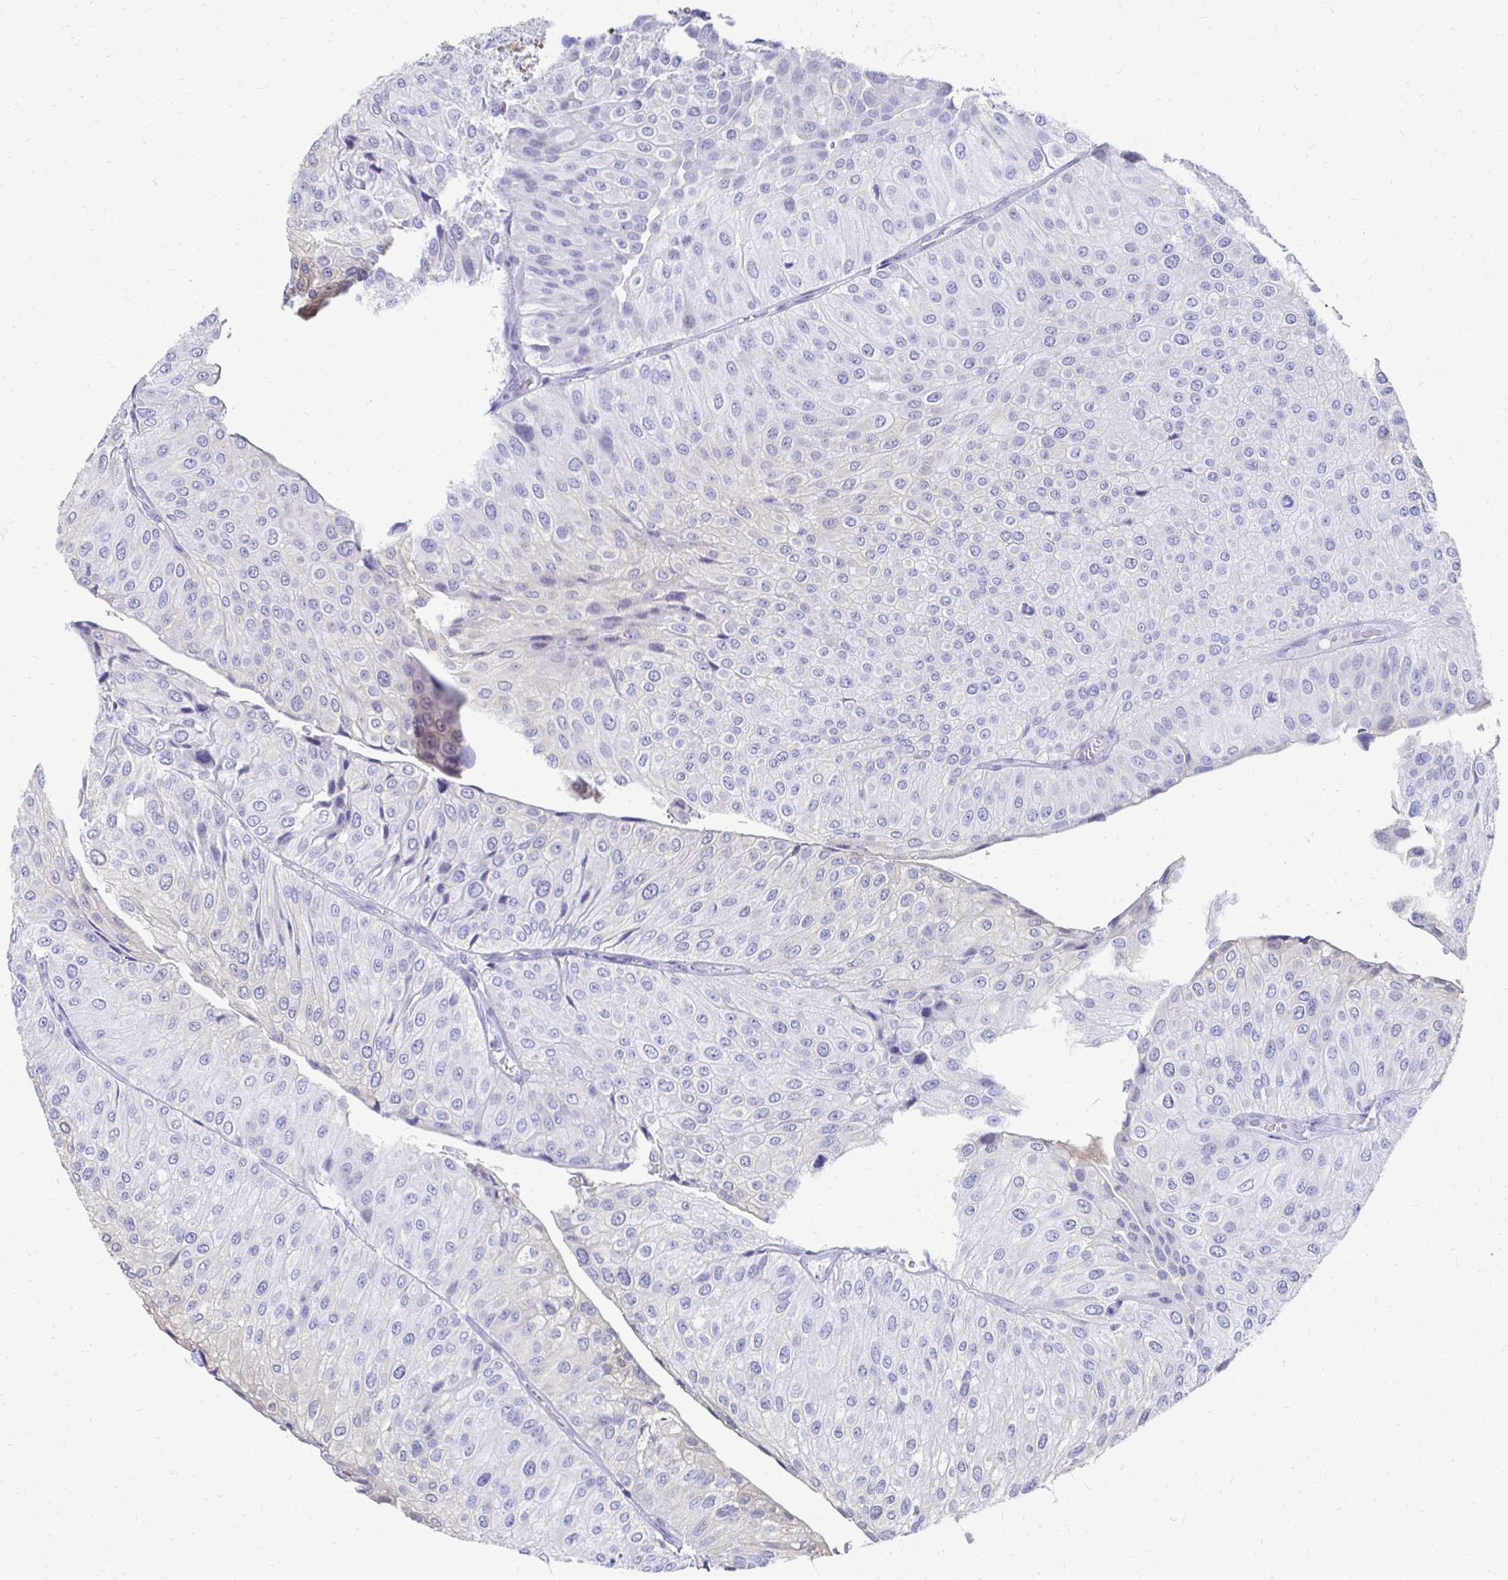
{"staining": {"intensity": "negative", "quantity": "none", "location": "none"}, "tissue": "urothelial cancer", "cell_type": "Tumor cells", "image_type": "cancer", "snomed": [{"axis": "morphology", "description": "Urothelial carcinoma, NOS"}, {"axis": "topography", "description": "Urinary bladder"}], "caption": "DAB immunohistochemical staining of human transitional cell carcinoma exhibits no significant expression in tumor cells.", "gene": "SYCP3", "patient": {"sex": "male", "age": 67}}